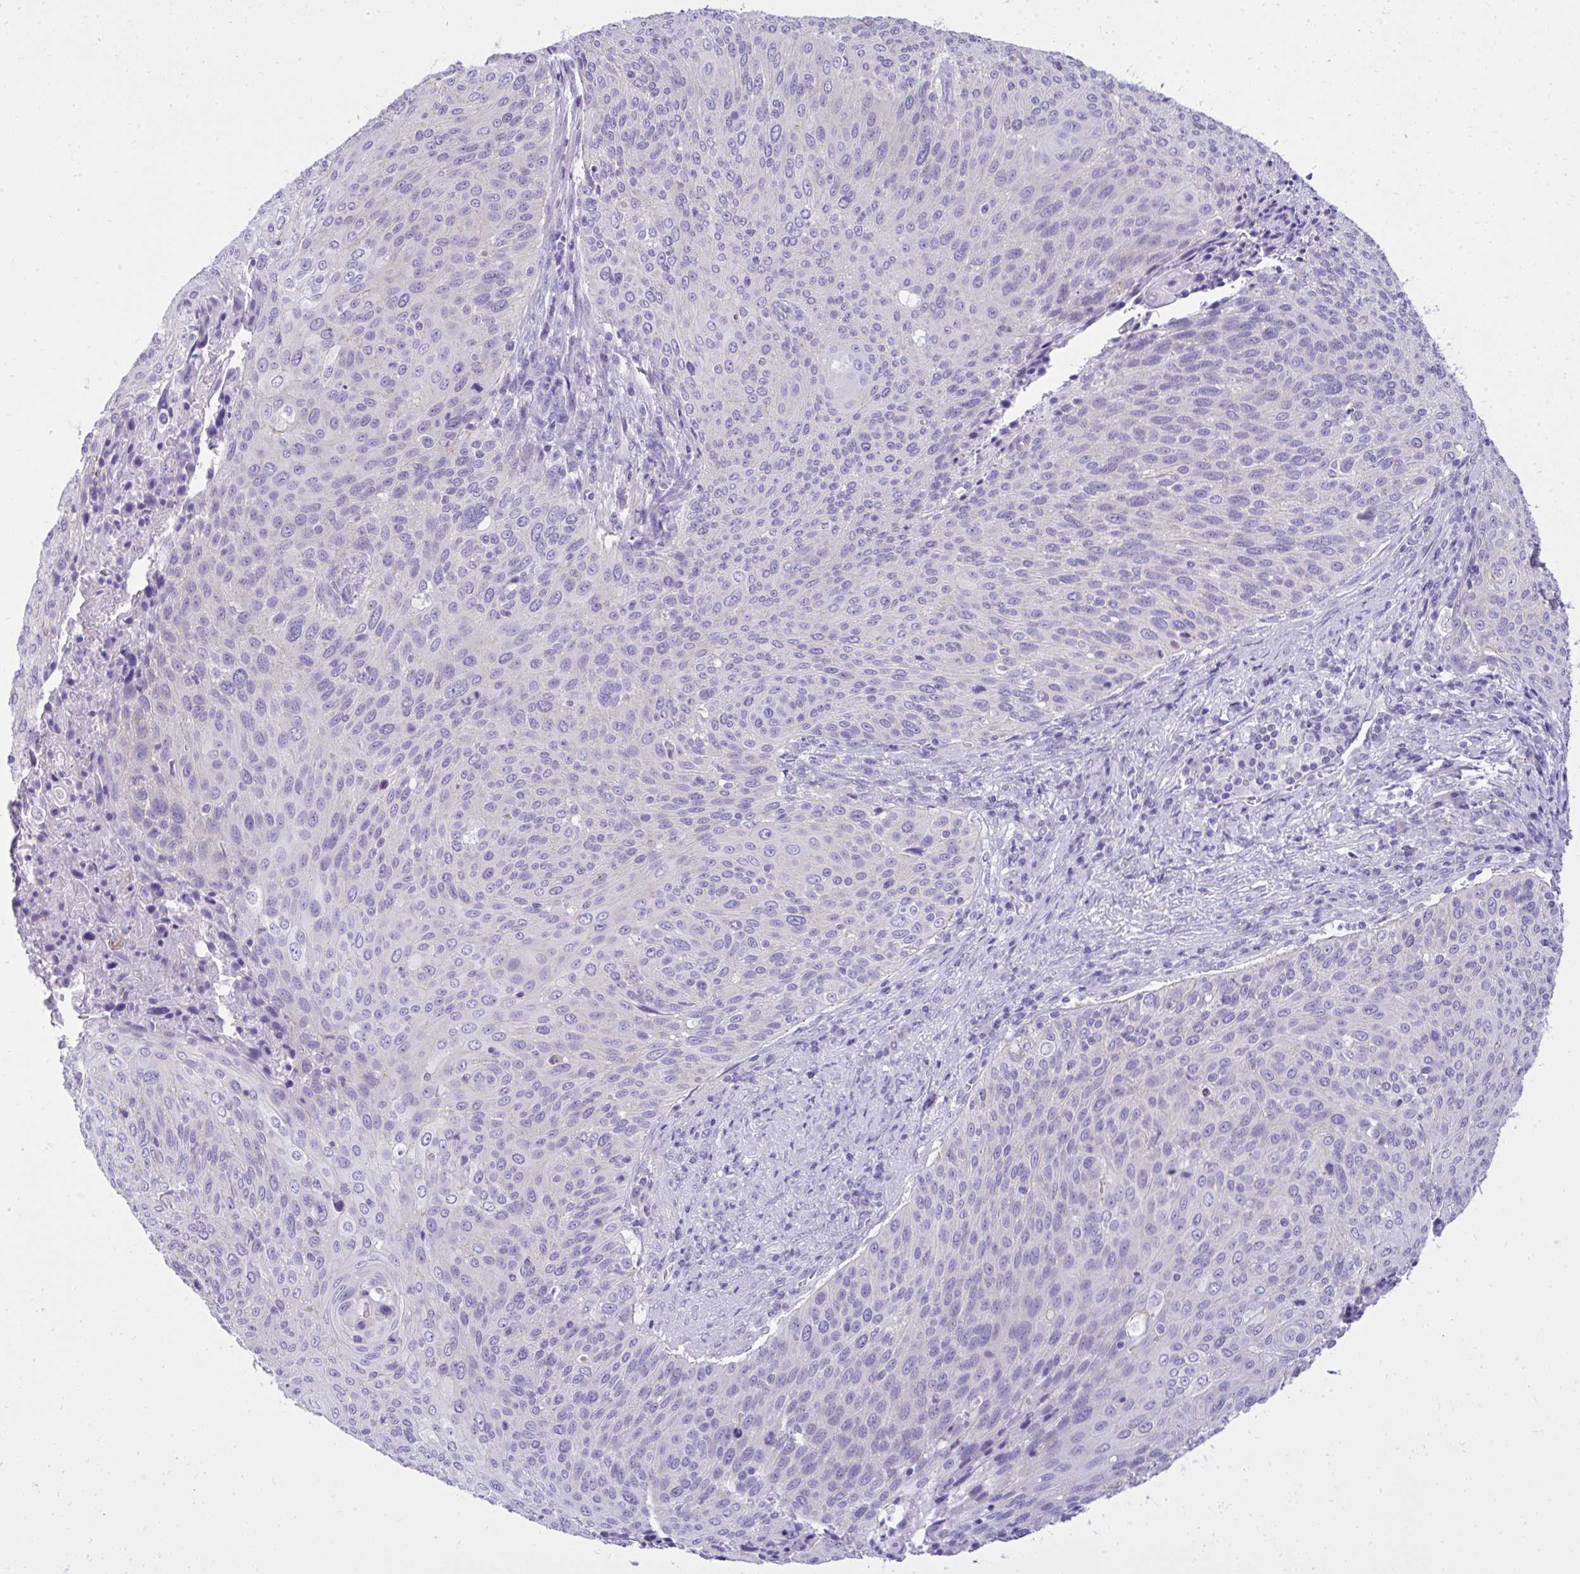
{"staining": {"intensity": "negative", "quantity": "none", "location": "none"}, "tissue": "cervical cancer", "cell_type": "Tumor cells", "image_type": "cancer", "snomed": [{"axis": "morphology", "description": "Squamous cell carcinoma, NOS"}, {"axis": "topography", "description": "Cervix"}], "caption": "Immunohistochemistry (IHC) image of neoplastic tissue: human squamous cell carcinoma (cervical) stained with DAB (3,3'-diaminobenzidine) reveals no significant protein staining in tumor cells. (DAB IHC with hematoxylin counter stain).", "gene": "ST6GALNAC3", "patient": {"sex": "female", "age": 31}}